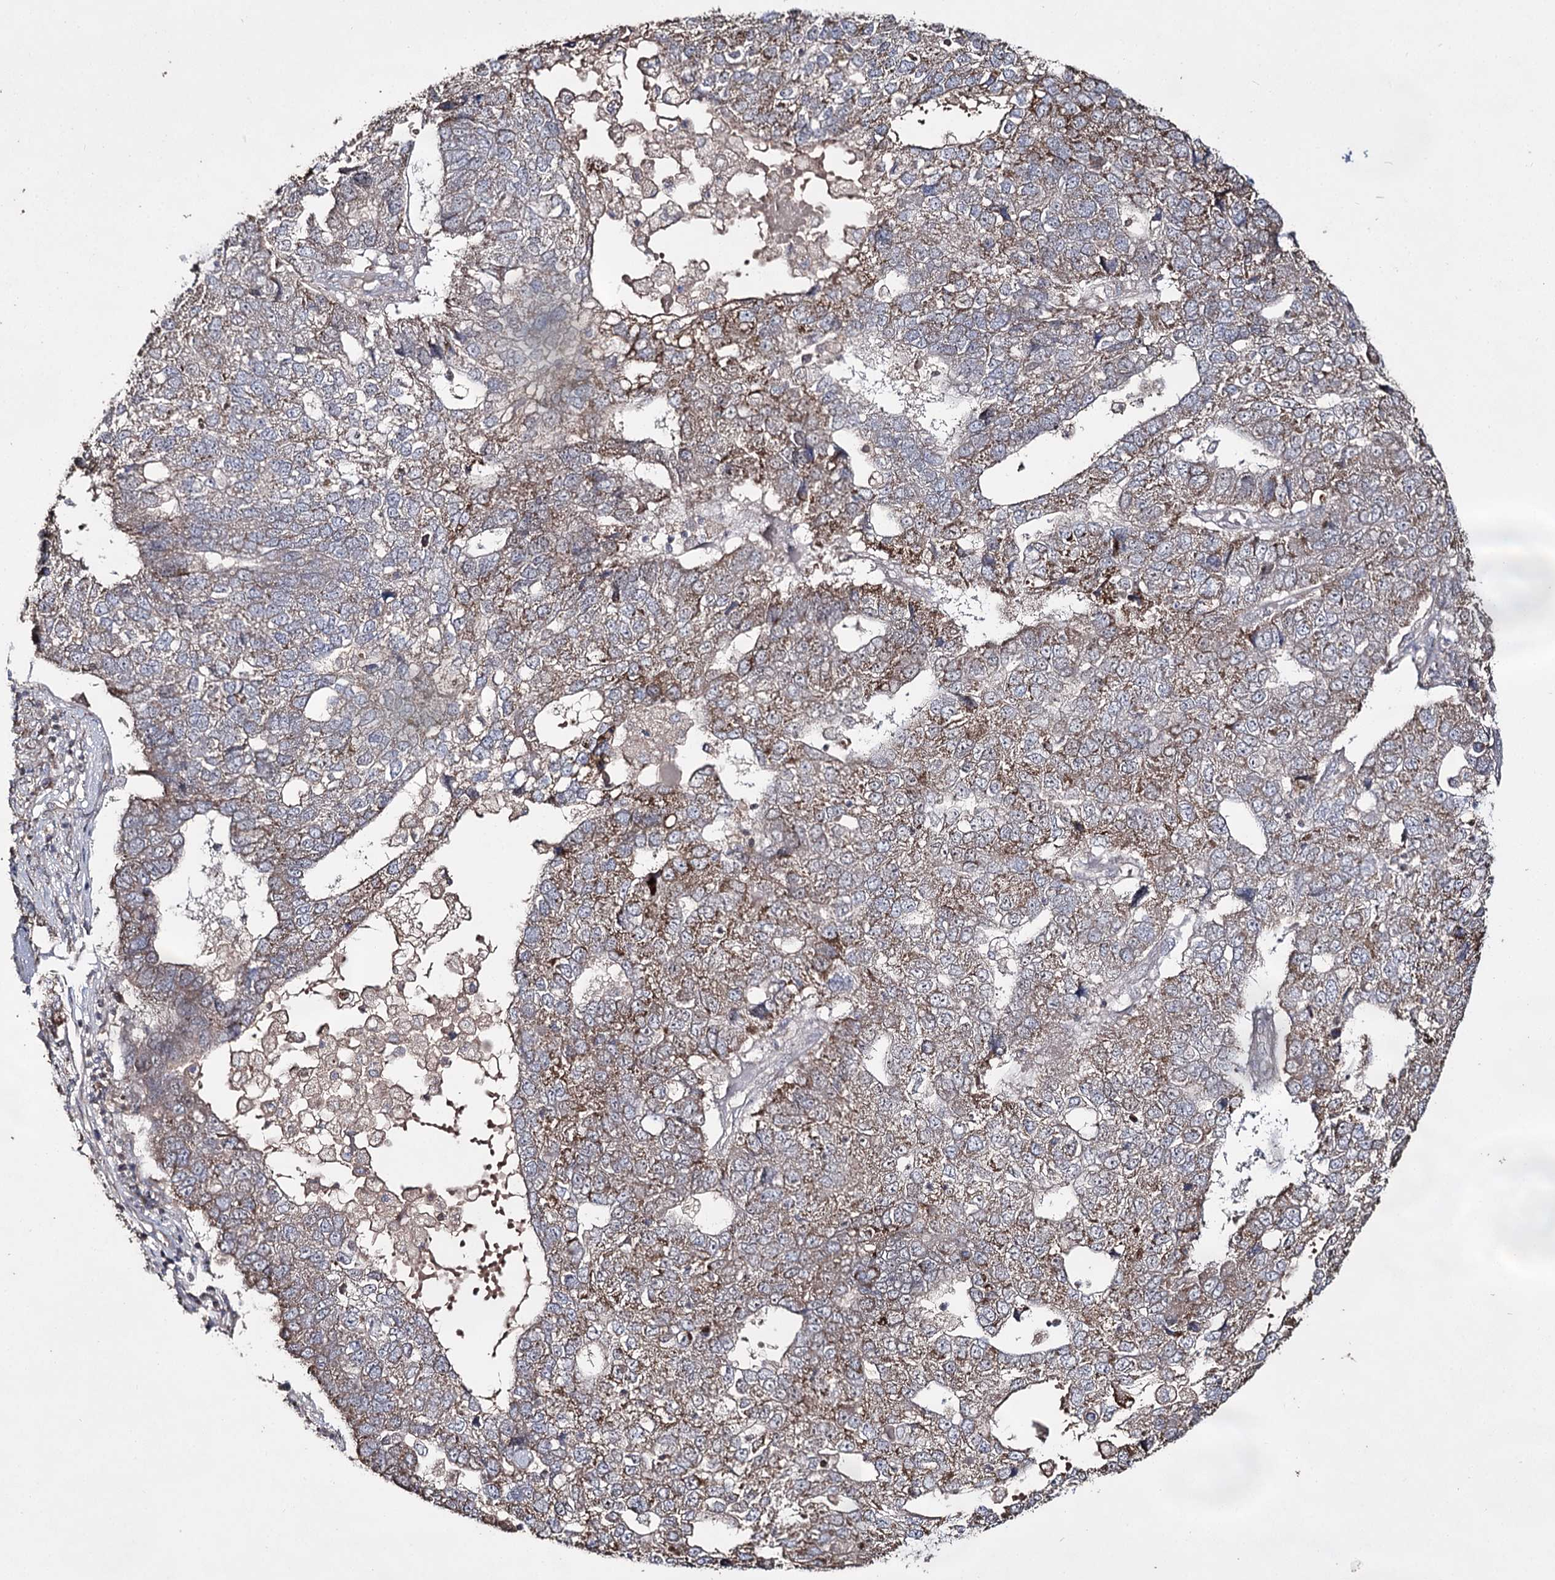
{"staining": {"intensity": "moderate", "quantity": ">75%", "location": "cytoplasmic/membranous"}, "tissue": "pancreatic cancer", "cell_type": "Tumor cells", "image_type": "cancer", "snomed": [{"axis": "morphology", "description": "Adenocarcinoma, NOS"}, {"axis": "topography", "description": "Pancreas"}], "caption": "Tumor cells reveal moderate cytoplasmic/membranous positivity in about >75% of cells in pancreatic cancer.", "gene": "ACTR6", "patient": {"sex": "female", "age": 61}}